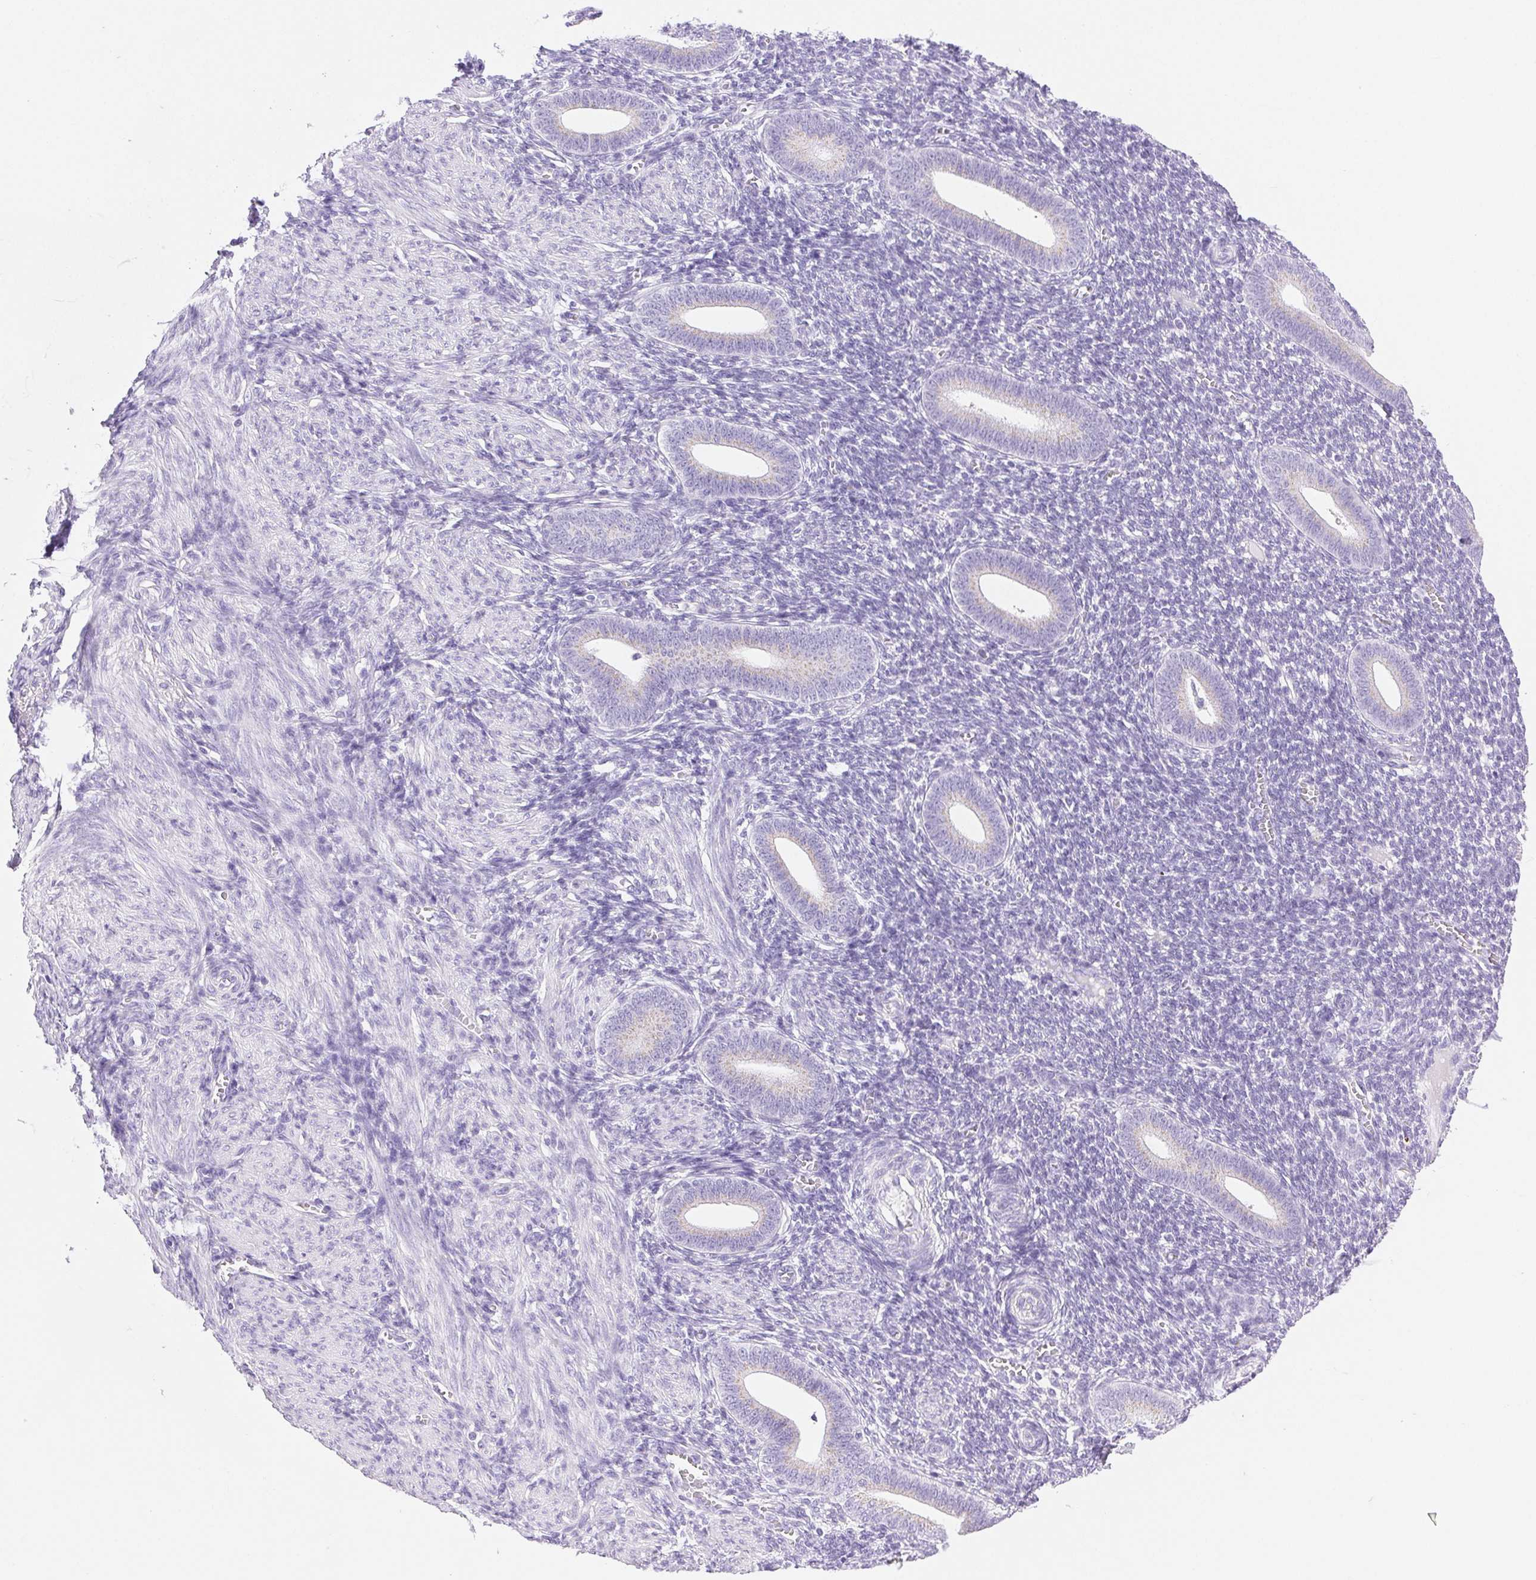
{"staining": {"intensity": "negative", "quantity": "none", "location": "none"}, "tissue": "endometrium", "cell_type": "Cells in endometrial stroma", "image_type": "normal", "snomed": [{"axis": "morphology", "description": "Normal tissue, NOS"}, {"axis": "topography", "description": "Endometrium"}], "caption": "Endometrium was stained to show a protein in brown. There is no significant expression in cells in endometrial stroma. (DAB (3,3'-diaminobenzidine) immunohistochemistry (IHC) with hematoxylin counter stain).", "gene": "SERPINB3", "patient": {"sex": "female", "age": 25}}